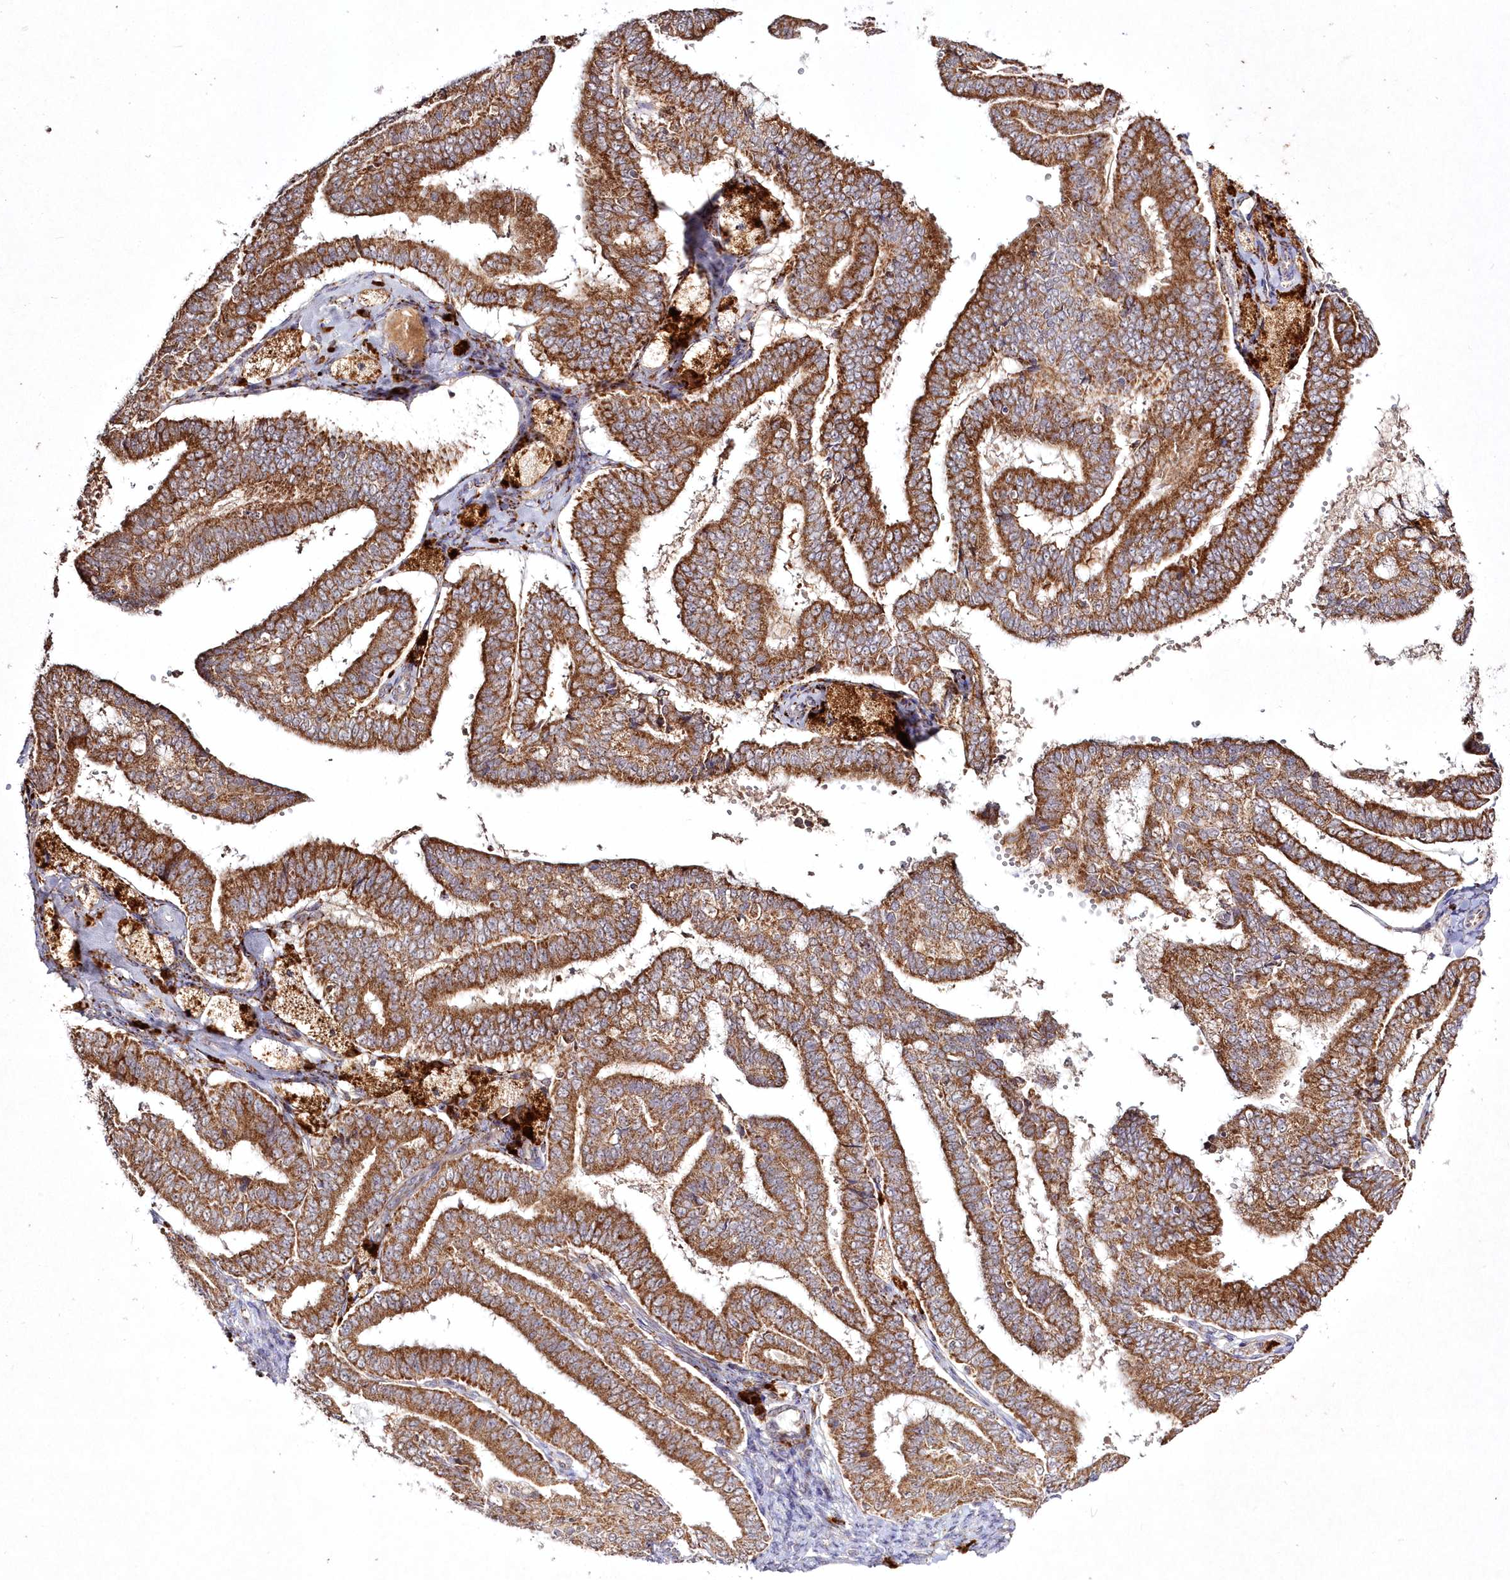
{"staining": {"intensity": "strong", "quantity": ">75%", "location": "cytoplasmic/membranous"}, "tissue": "endometrial cancer", "cell_type": "Tumor cells", "image_type": "cancer", "snomed": [{"axis": "morphology", "description": "Adenocarcinoma, NOS"}, {"axis": "topography", "description": "Endometrium"}], "caption": "A histopathology image of endometrial cancer stained for a protein reveals strong cytoplasmic/membranous brown staining in tumor cells.", "gene": "PEX13", "patient": {"sex": "female", "age": 63}}